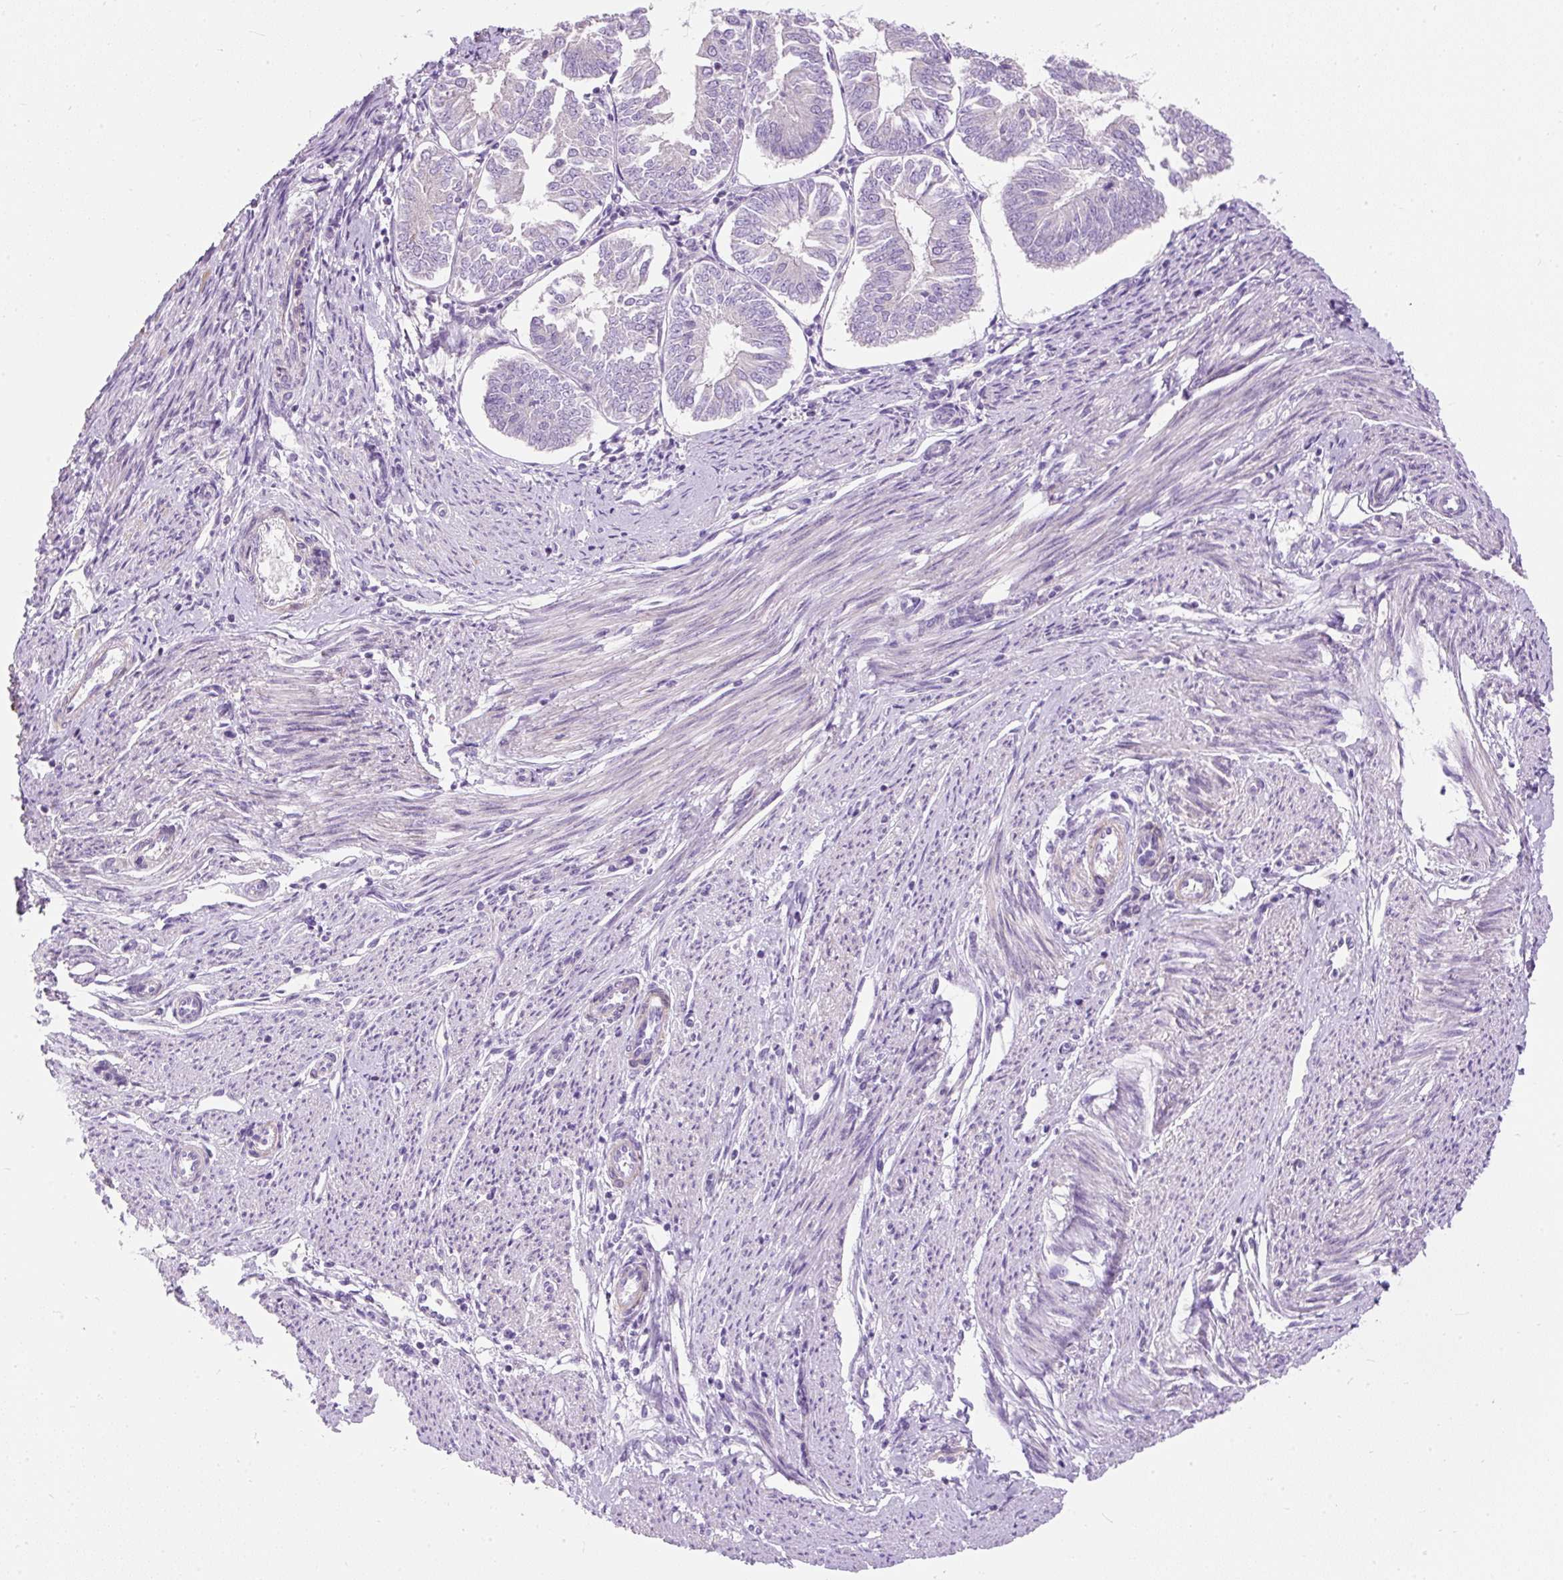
{"staining": {"intensity": "negative", "quantity": "none", "location": "none"}, "tissue": "endometrial cancer", "cell_type": "Tumor cells", "image_type": "cancer", "snomed": [{"axis": "morphology", "description": "Adenocarcinoma, NOS"}, {"axis": "topography", "description": "Endometrium"}], "caption": "The immunohistochemistry (IHC) photomicrograph has no significant staining in tumor cells of endometrial cancer tissue. The staining was performed using DAB to visualize the protein expression in brown, while the nuclei were stained in blue with hematoxylin (Magnification: 20x).", "gene": "SUSD5", "patient": {"sex": "female", "age": 58}}